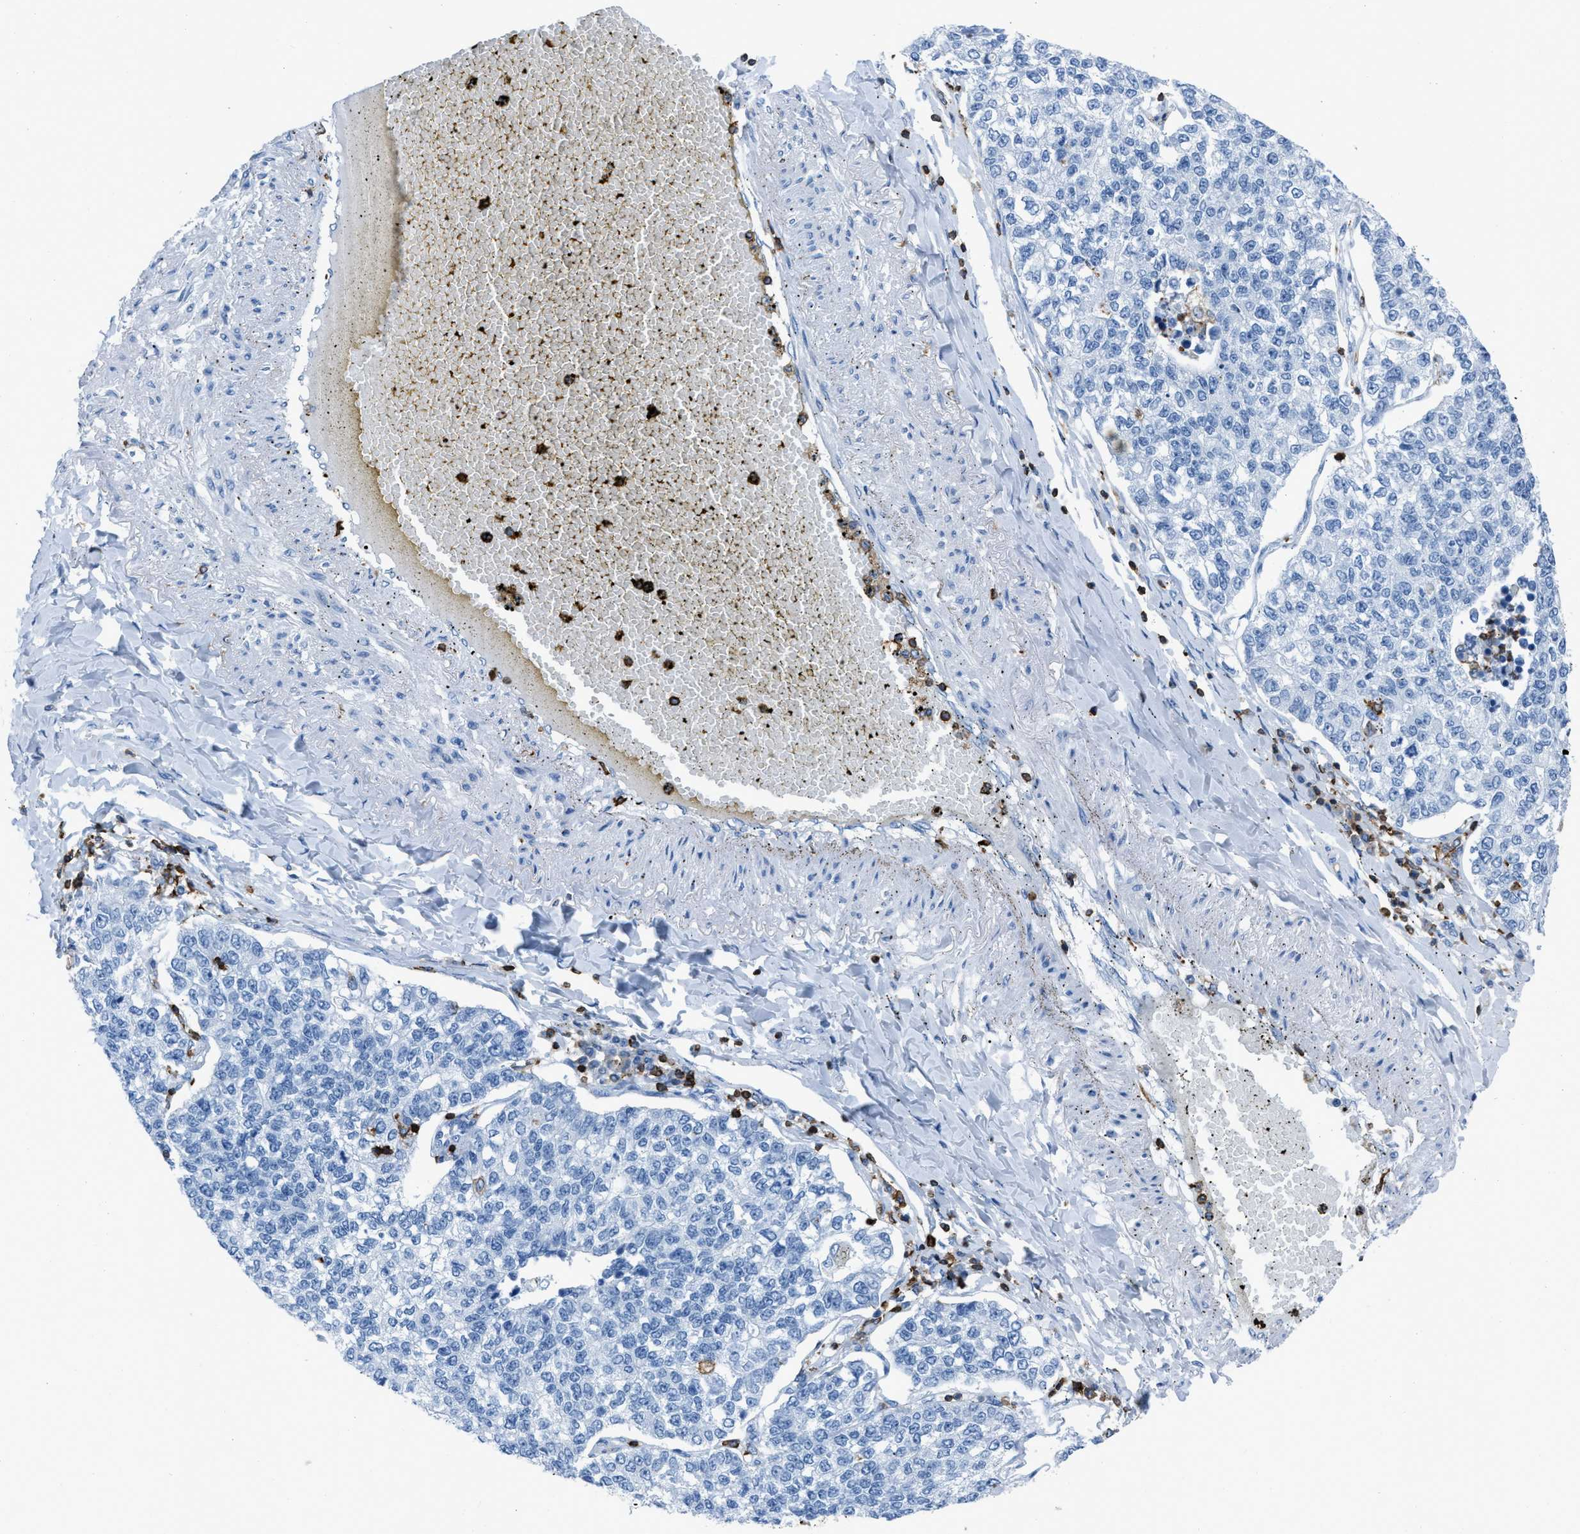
{"staining": {"intensity": "negative", "quantity": "none", "location": "none"}, "tissue": "lung cancer", "cell_type": "Tumor cells", "image_type": "cancer", "snomed": [{"axis": "morphology", "description": "Adenocarcinoma, NOS"}, {"axis": "topography", "description": "Lung"}], "caption": "DAB (3,3'-diaminobenzidine) immunohistochemical staining of human adenocarcinoma (lung) demonstrates no significant staining in tumor cells.", "gene": "LSP1", "patient": {"sex": "male", "age": 49}}